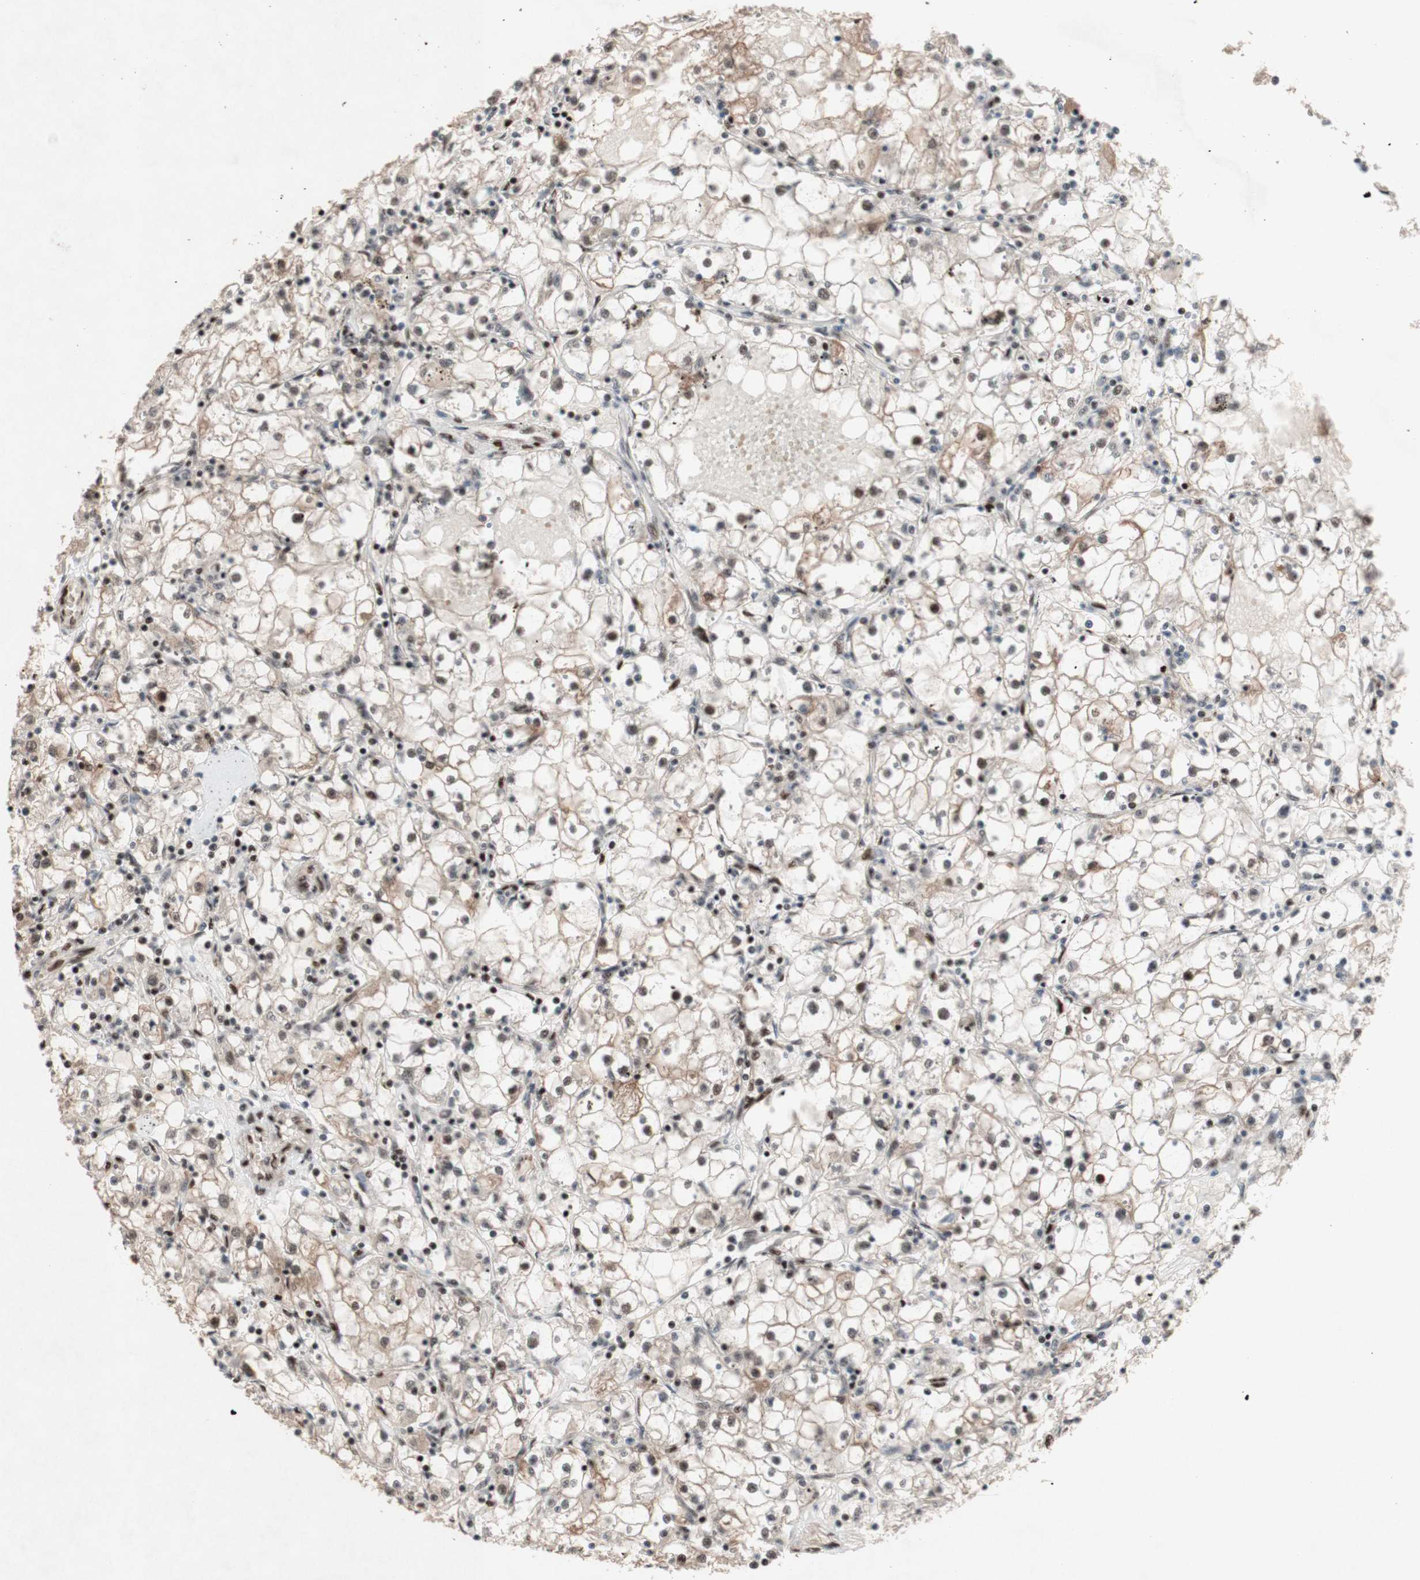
{"staining": {"intensity": "moderate", "quantity": ">75%", "location": "nuclear"}, "tissue": "renal cancer", "cell_type": "Tumor cells", "image_type": "cancer", "snomed": [{"axis": "morphology", "description": "Adenocarcinoma, NOS"}, {"axis": "topography", "description": "Kidney"}], "caption": "An immunohistochemistry (IHC) histopathology image of neoplastic tissue is shown. Protein staining in brown highlights moderate nuclear positivity in renal cancer within tumor cells.", "gene": "TLE1", "patient": {"sex": "male", "age": 56}}